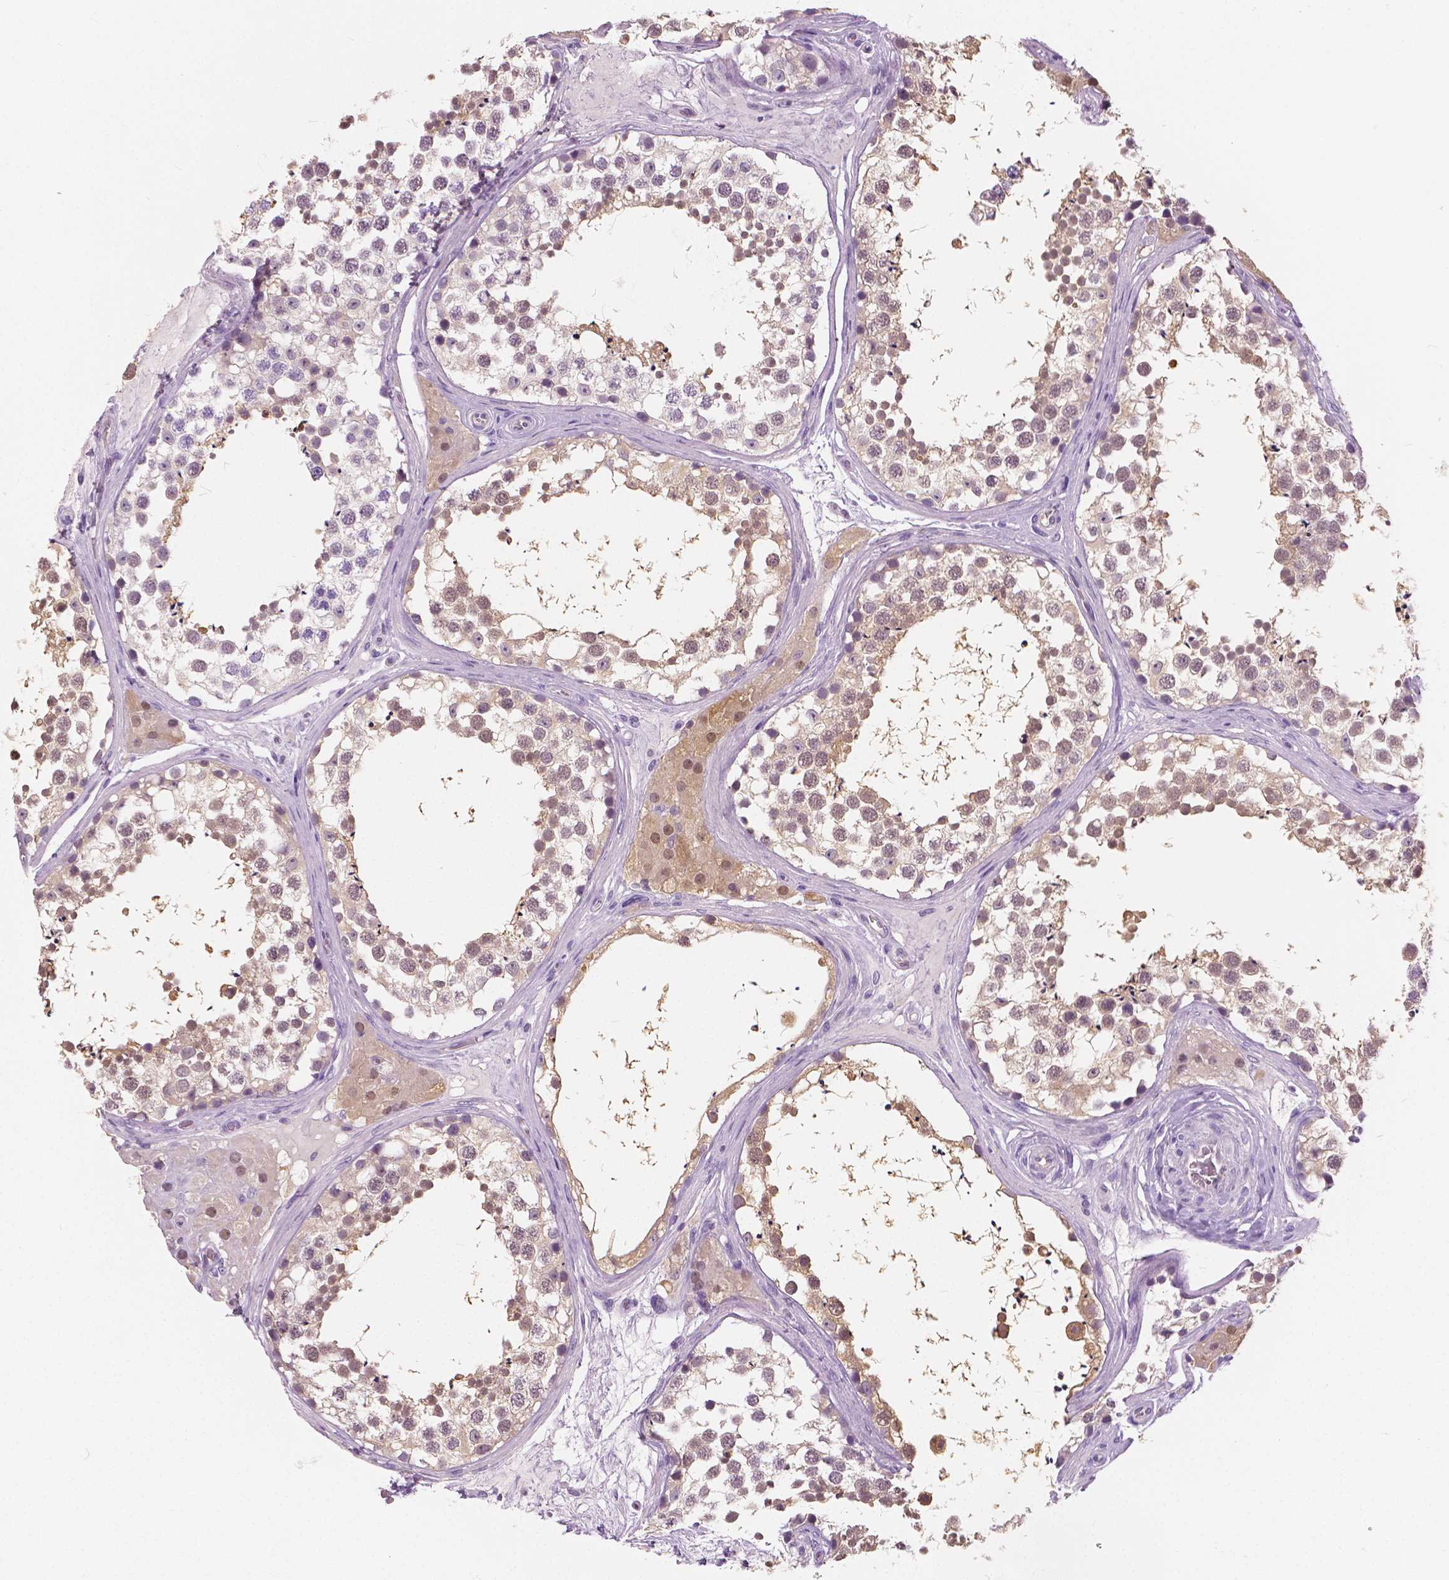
{"staining": {"intensity": "weak", "quantity": ">75%", "location": "cytoplasmic/membranous,nuclear"}, "tissue": "testis", "cell_type": "Cells in seminiferous ducts", "image_type": "normal", "snomed": [{"axis": "morphology", "description": "Normal tissue, NOS"}, {"axis": "morphology", "description": "Seminoma, NOS"}, {"axis": "topography", "description": "Testis"}], "caption": "DAB (3,3'-diaminobenzidine) immunohistochemical staining of normal human testis demonstrates weak cytoplasmic/membranous,nuclear protein staining in approximately >75% of cells in seminiferous ducts.", "gene": "TKFC", "patient": {"sex": "male", "age": 65}}